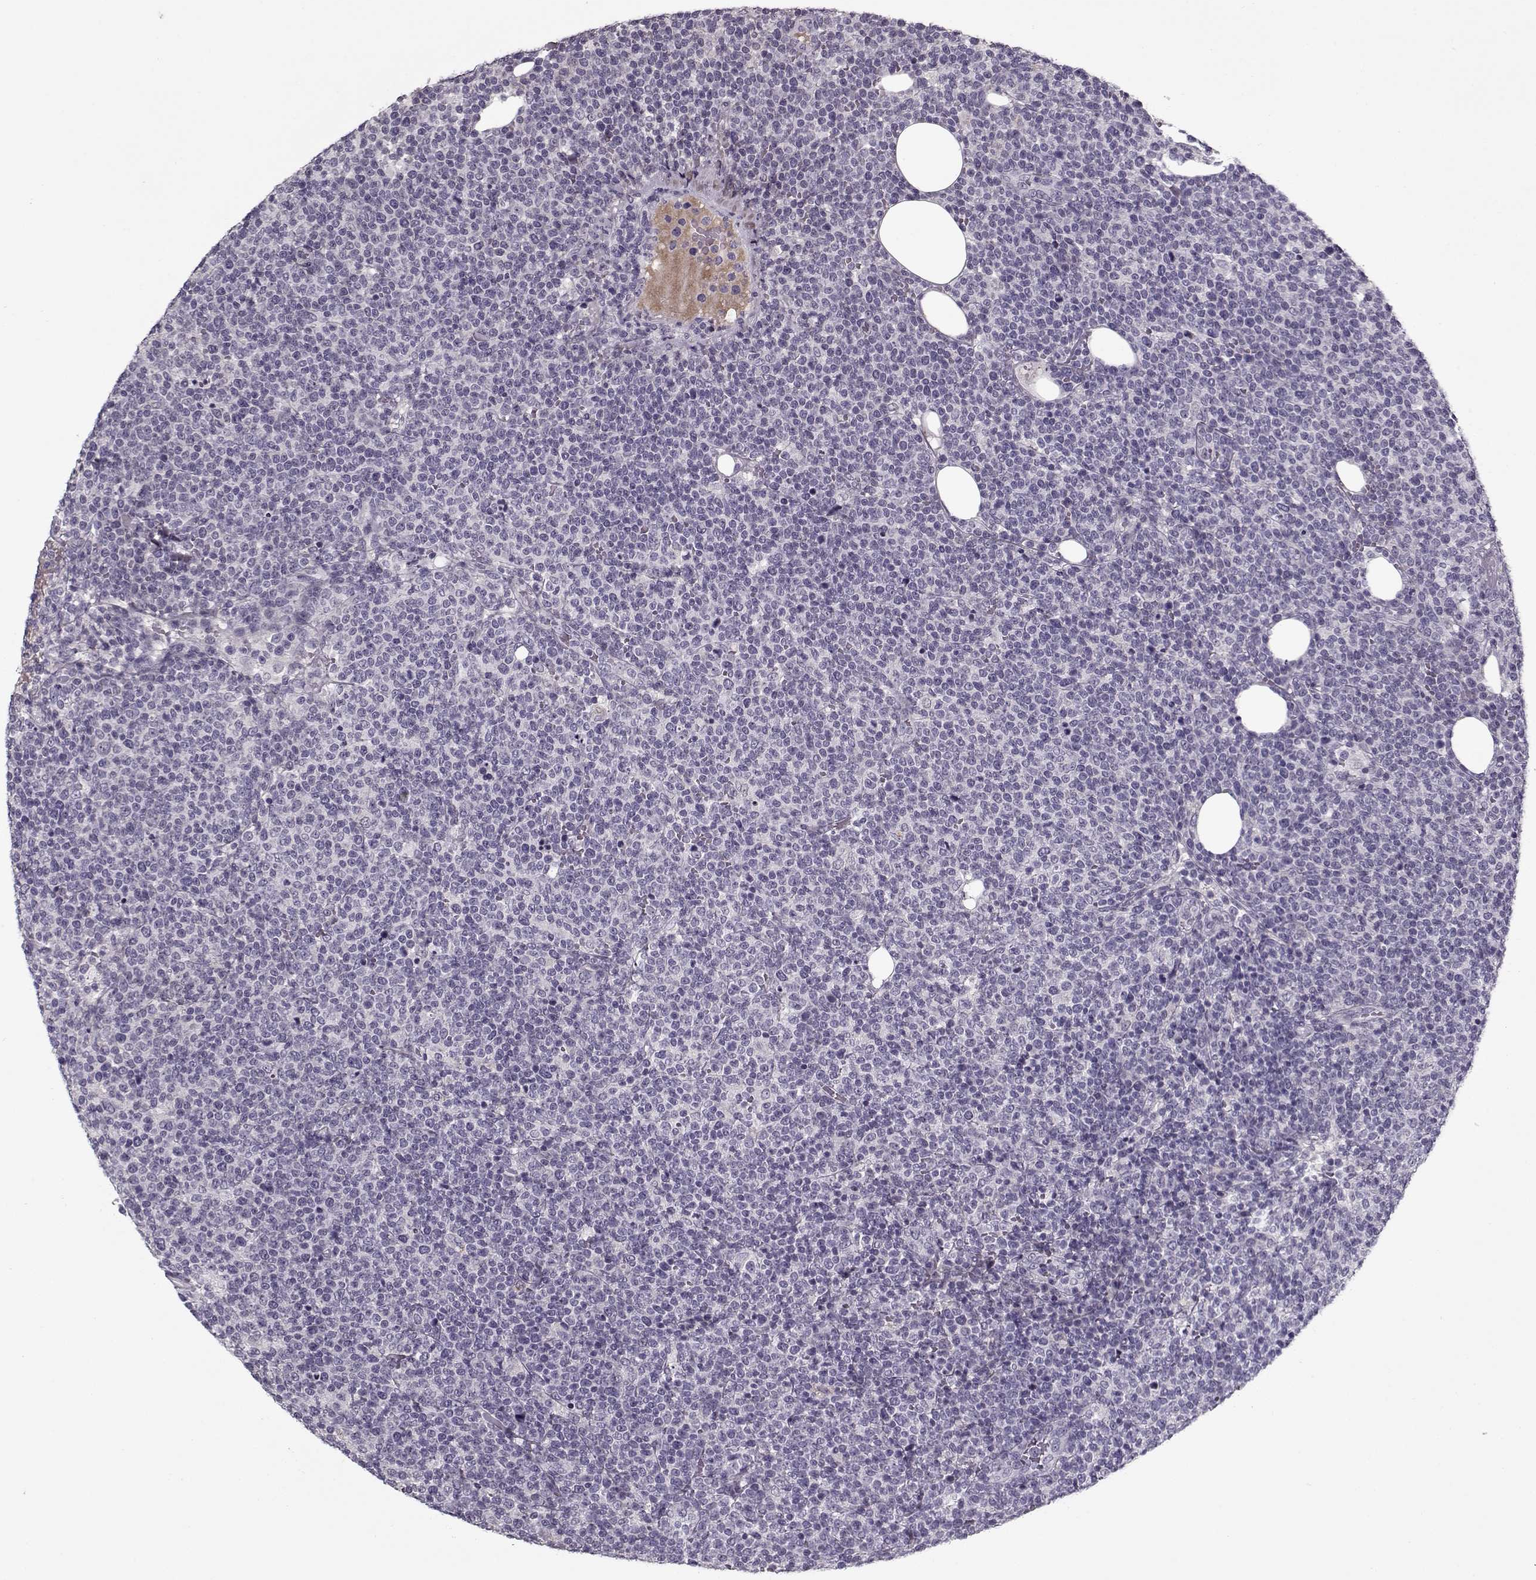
{"staining": {"intensity": "negative", "quantity": "none", "location": "none"}, "tissue": "lymphoma", "cell_type": "Tumor cells", "image_type": "cancer", "snomed": [{"axis": "morphology", "description": "Malignant lymphoma, non-Hodgkin's type, High grade"}, {"axis": "topography", "description": "Lymph node"}], "caption": "Immunohistochemistry image of neoplastic tissue: high-grade malignant lymphoma, non-Hodgkin's type stained with DAB exhibits no significant protein expression in tumor cells.", "gene": "LUM", "patient": {"sex": "male", "age": 61}}